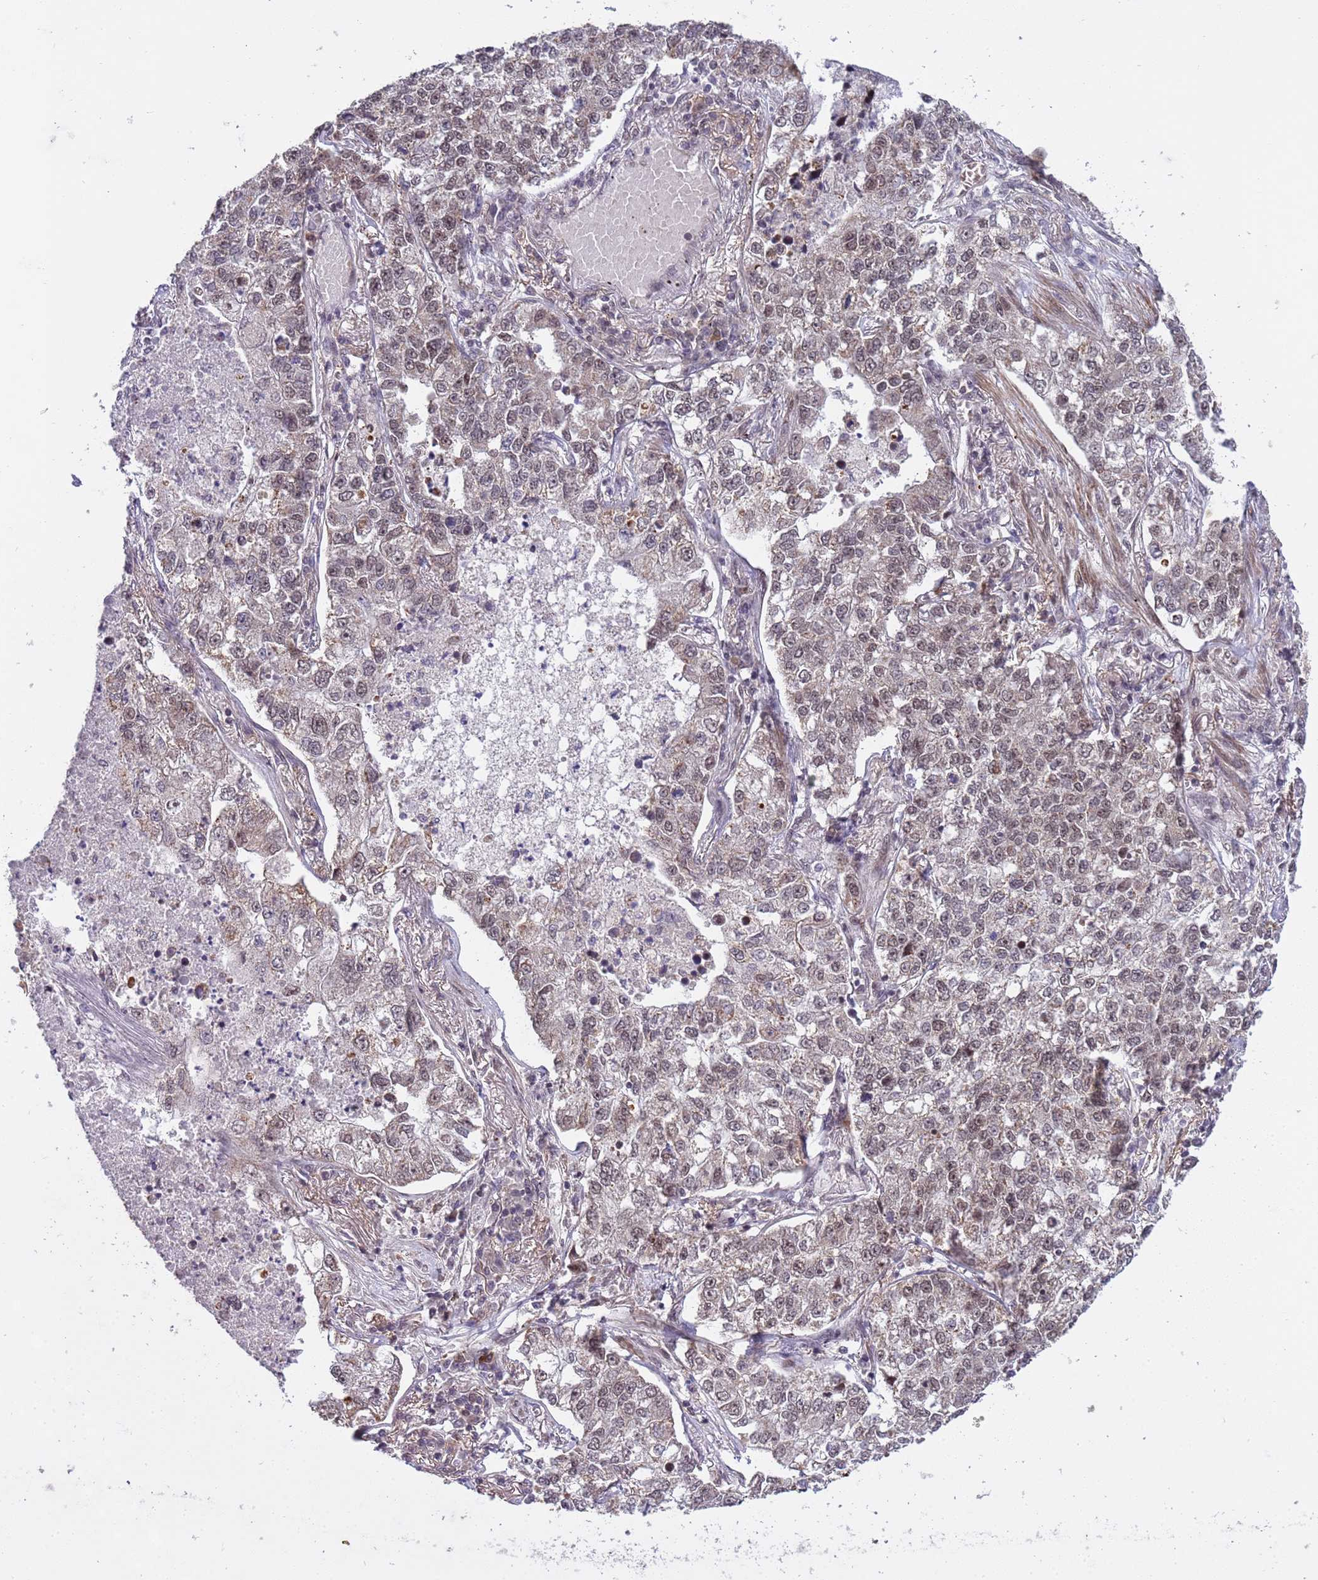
{"staining": {"intensity": "moderate", "quantity": ">75%", "location": "nuclear"}, "tissue": "lung cancer", "cell_type": "Tumor cells", "image_type": "cancer", "snomed": [{"axis": "morphology", "description": "Adenocarcinoma, NOS"}, {"axis": "topography", "description": "Lung"}], "caption": "Adenocarcinoma (lung) stained with a protein marker reveals moderate staining in tumor cells.", "gene": "PPM1H", "patient": {"sex": "male", "age": 49}}